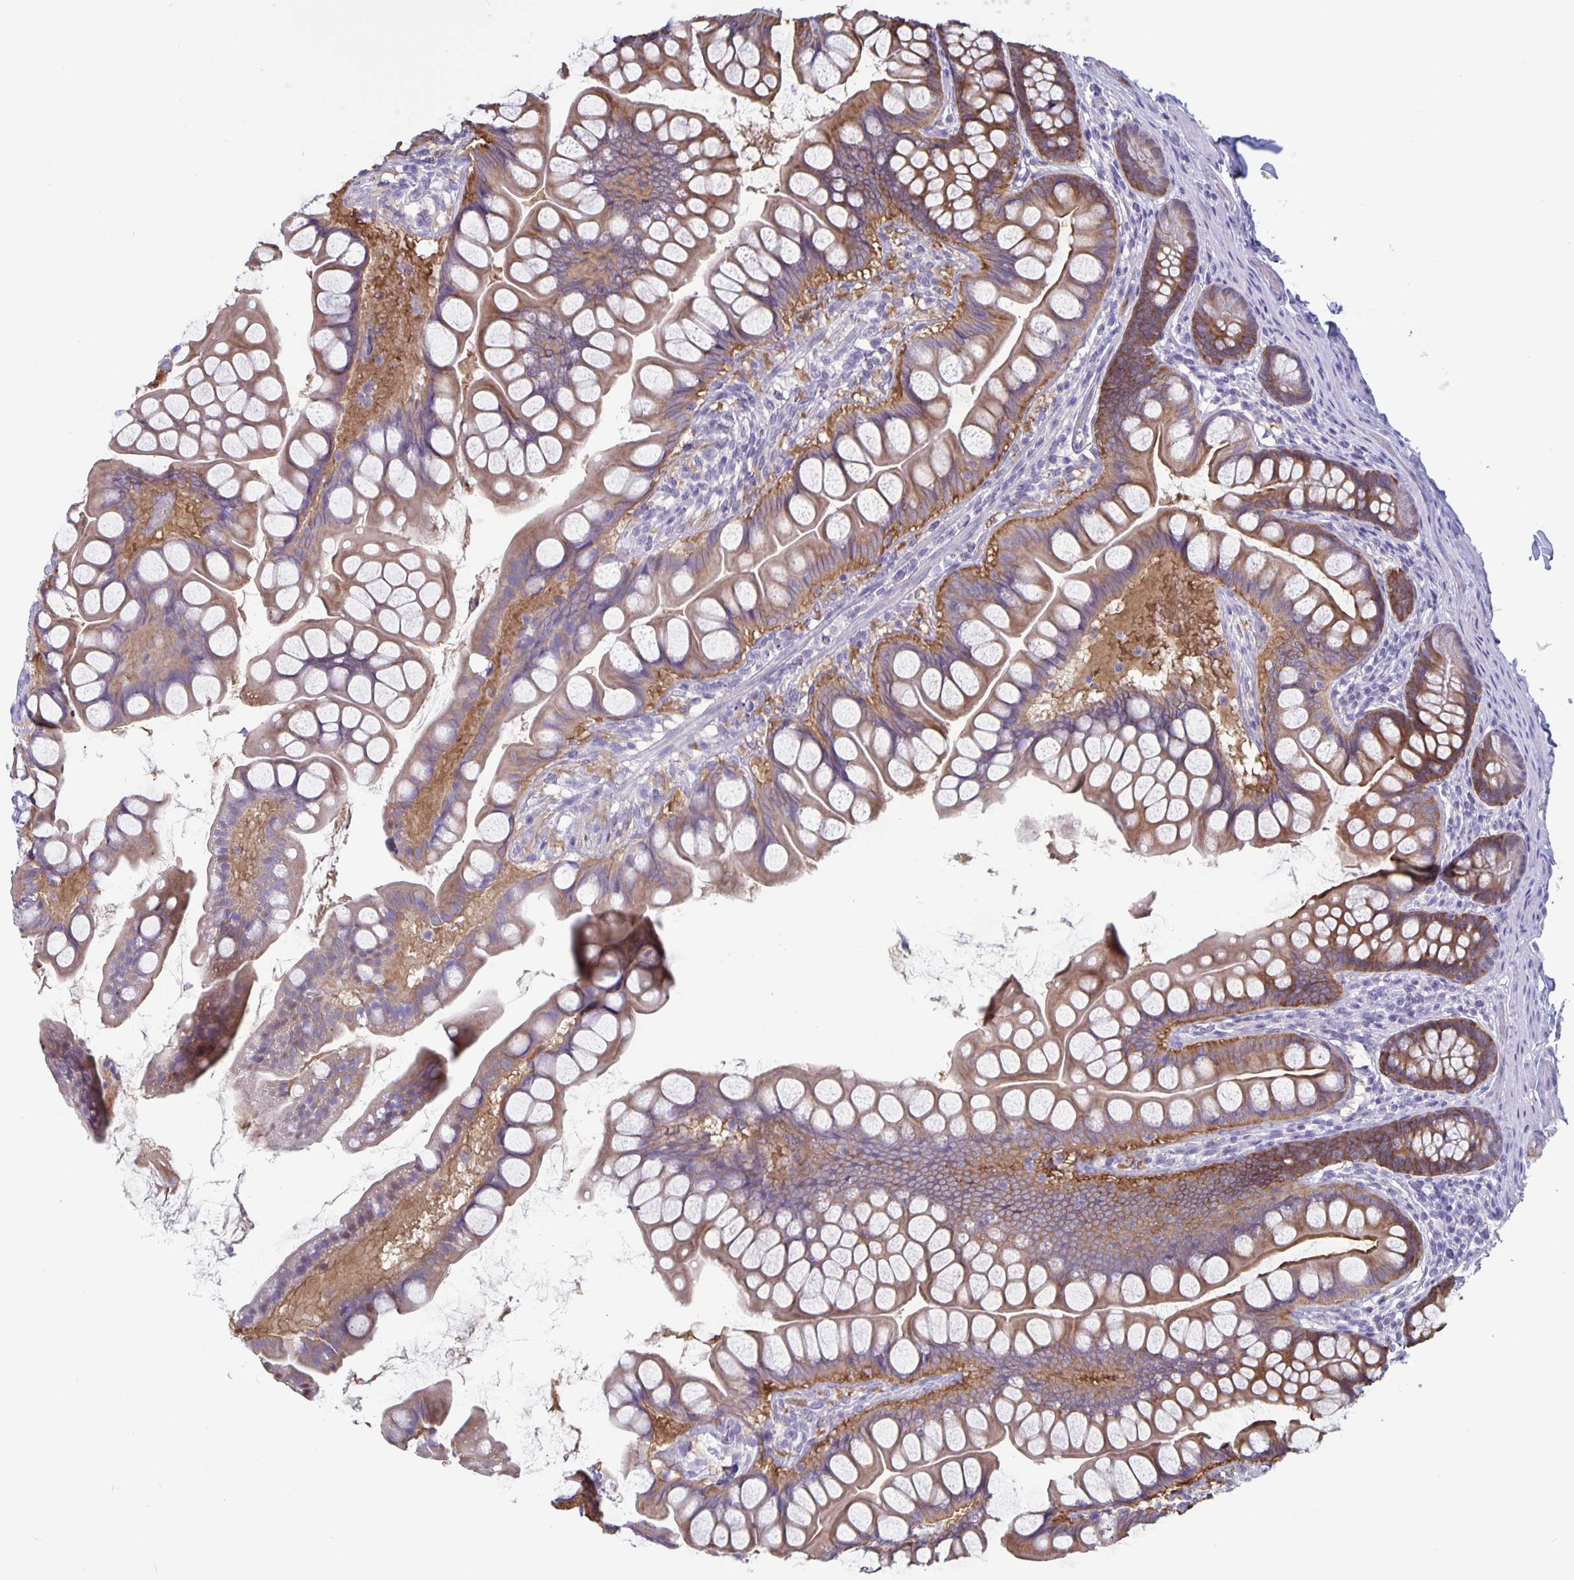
{"staining": {"intensity": "moderate", "quantity": ">75%", "location": "cytoplasmic/membranous"}, "tissue": "small intestine", "cell_type": "Glandular cells", "image_type": "normal", "snomed": [{"axis": "morphology", "description": "Normal tissue, NOS"}, {"axis": "topography", "description": "Small intestine"}], "caption": "IHC (DAB) staining of unremarkable human small intestine shows moderate cytoplasmic/membranous protein positivity in about >75% of glandular cells.", "gene": "PLCB3", "patient": {"sex": "male", "age": 70}}